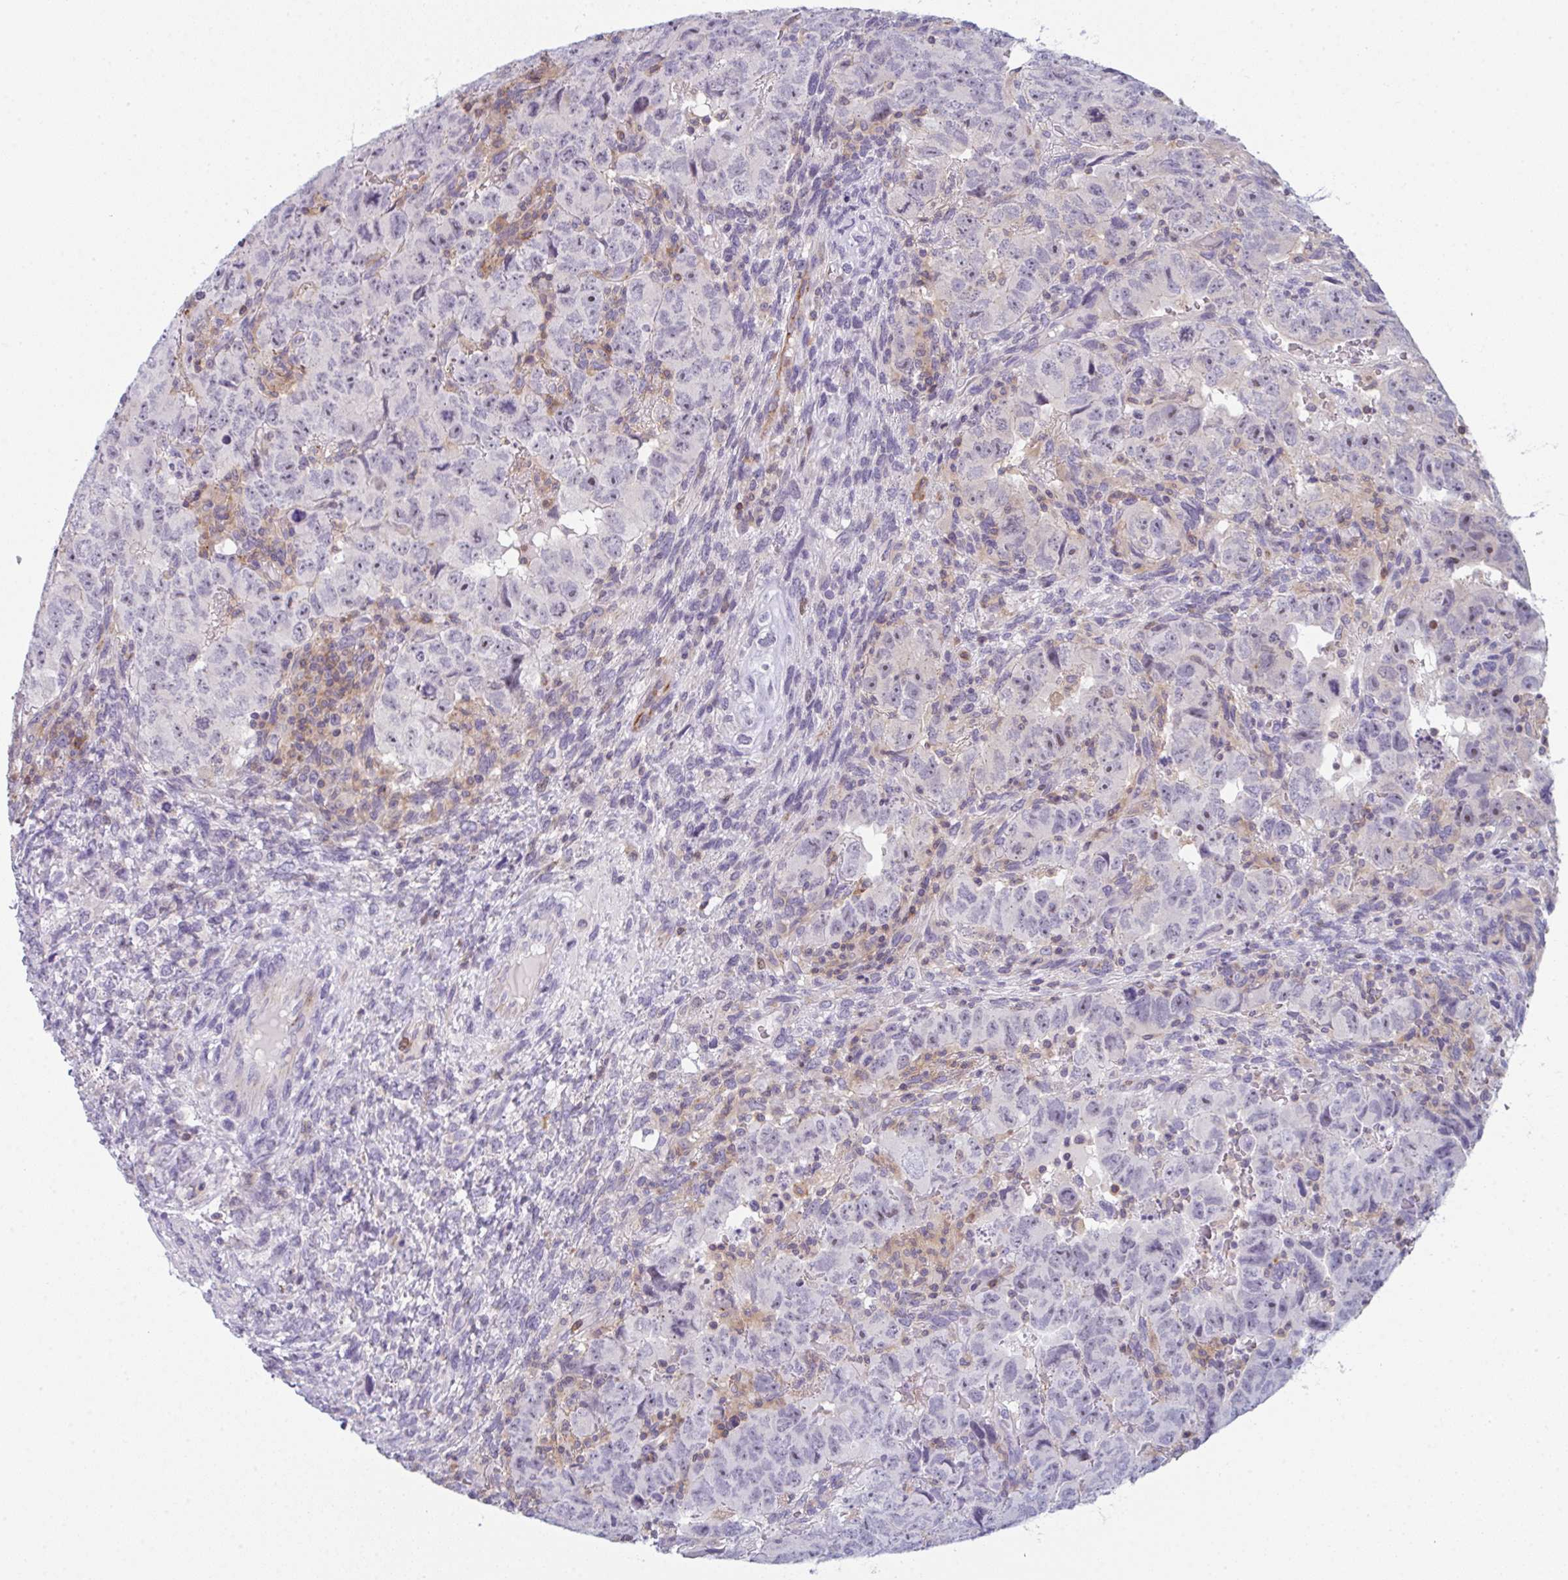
{"staining": {"intensity": "negative", "quantity": "none", "location": "none"}, "tissue": "testis cancer", "cell_type": "Tumor cells", "image_type": "cancer", "snomed": [{"axis": "morphology", "description": "Carcinoma, Embryonal, NOS"}, {"axis": "topography", "description": "Testis"}], "caption": "This is an immunohistochemistry (IHC) micrograph of human testis embryonal carcinoma. There is no positivity in tumor cells.", "gene": "CD80", "patient": {"sex": "male", "age": 24}}